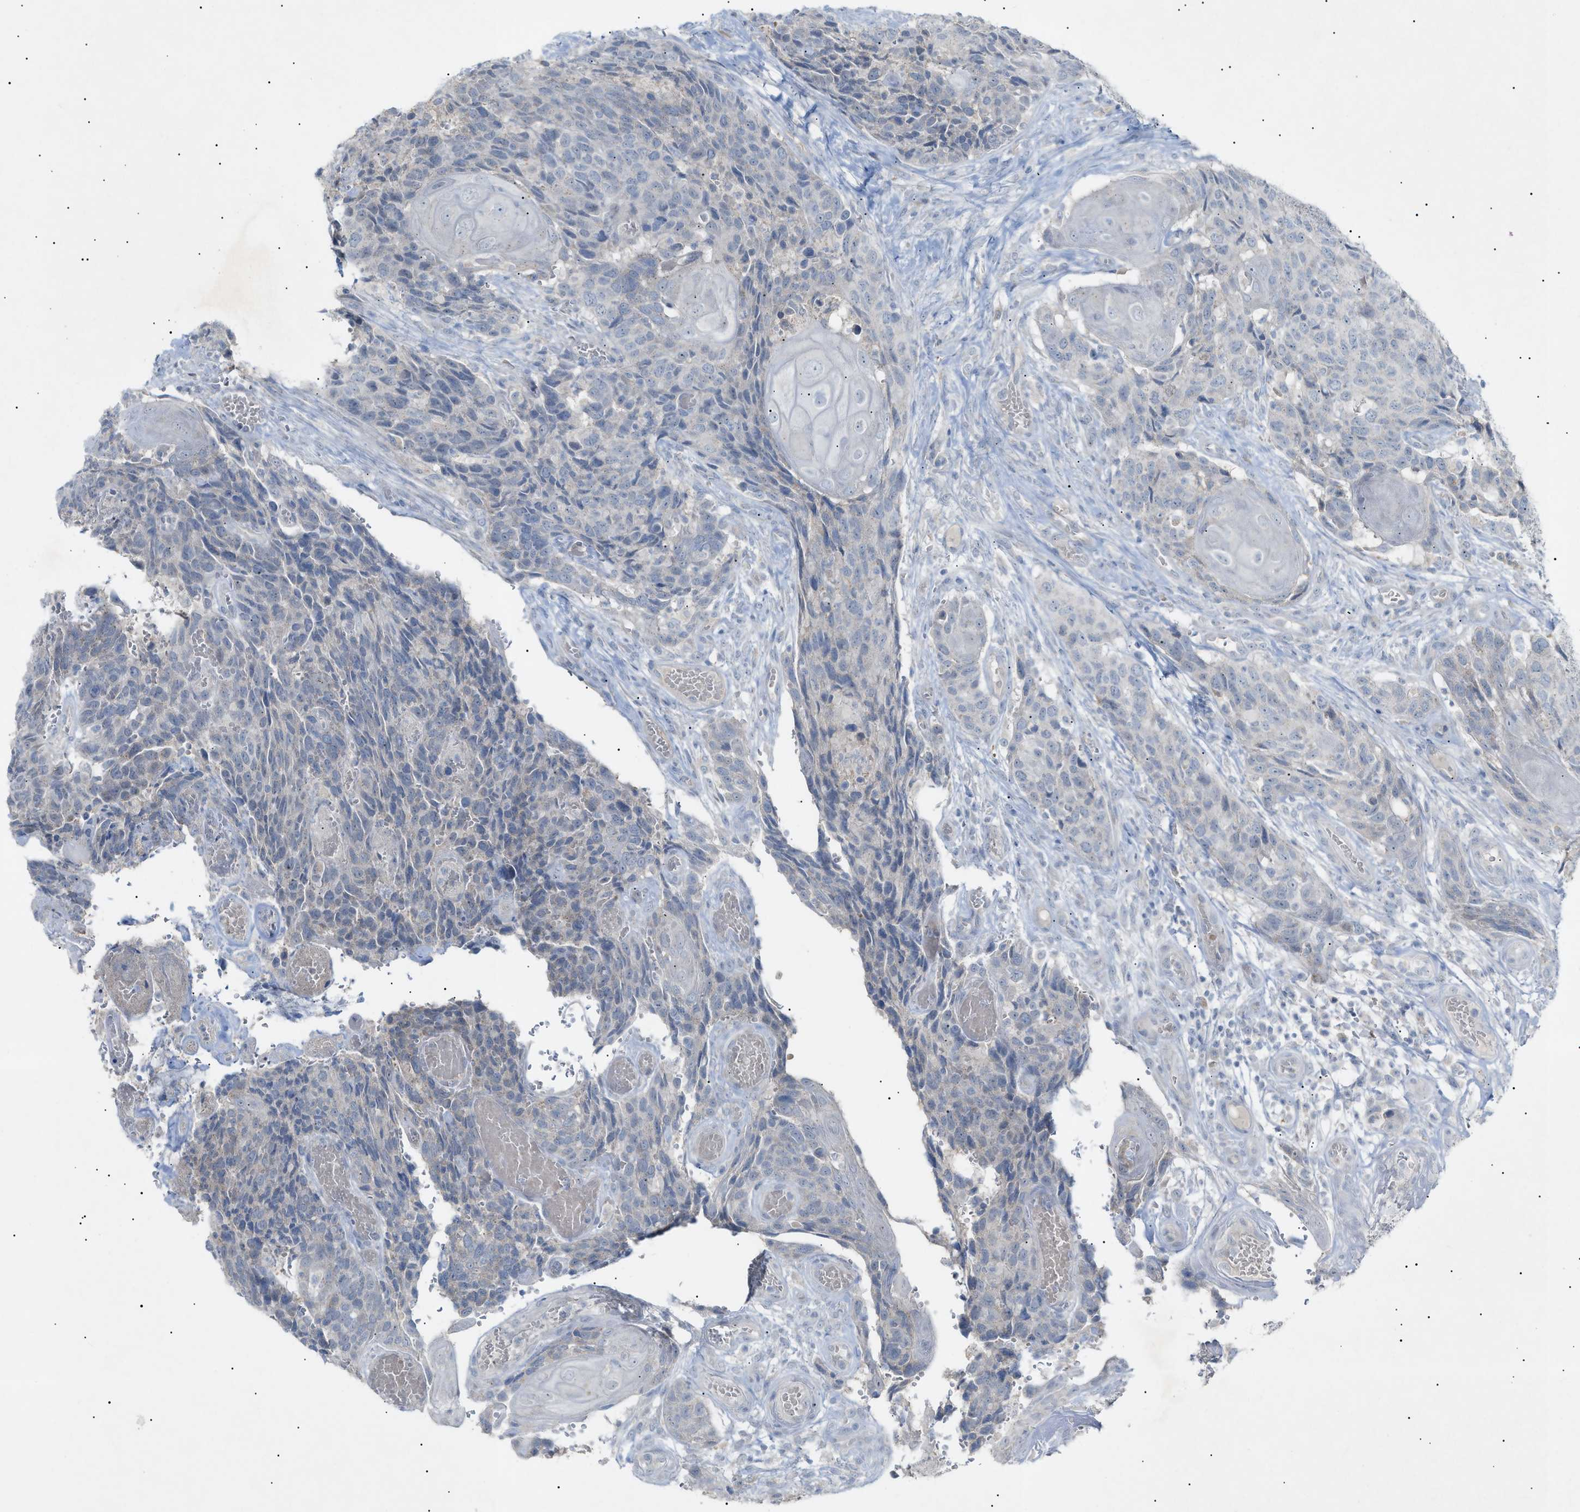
{"staining": {"intensity": "negative", "quantity": "none", "location": "none"}, "tissue": "head and neck cancer", "cell_type": "Tumor cells", "image_type": "cancer", "snomed": [{"axis": "morphology", "description": "Squamous cell carcinoma, NOS"}, {"axis": "topography", "description": "Head-Neck"}], "caption": "The histopathology image displays no staining of tumor cells in head and neck squamous cell carcinoma.", "gene": "SLC25A31", "patient": {"sex": "male", "age": 66}}